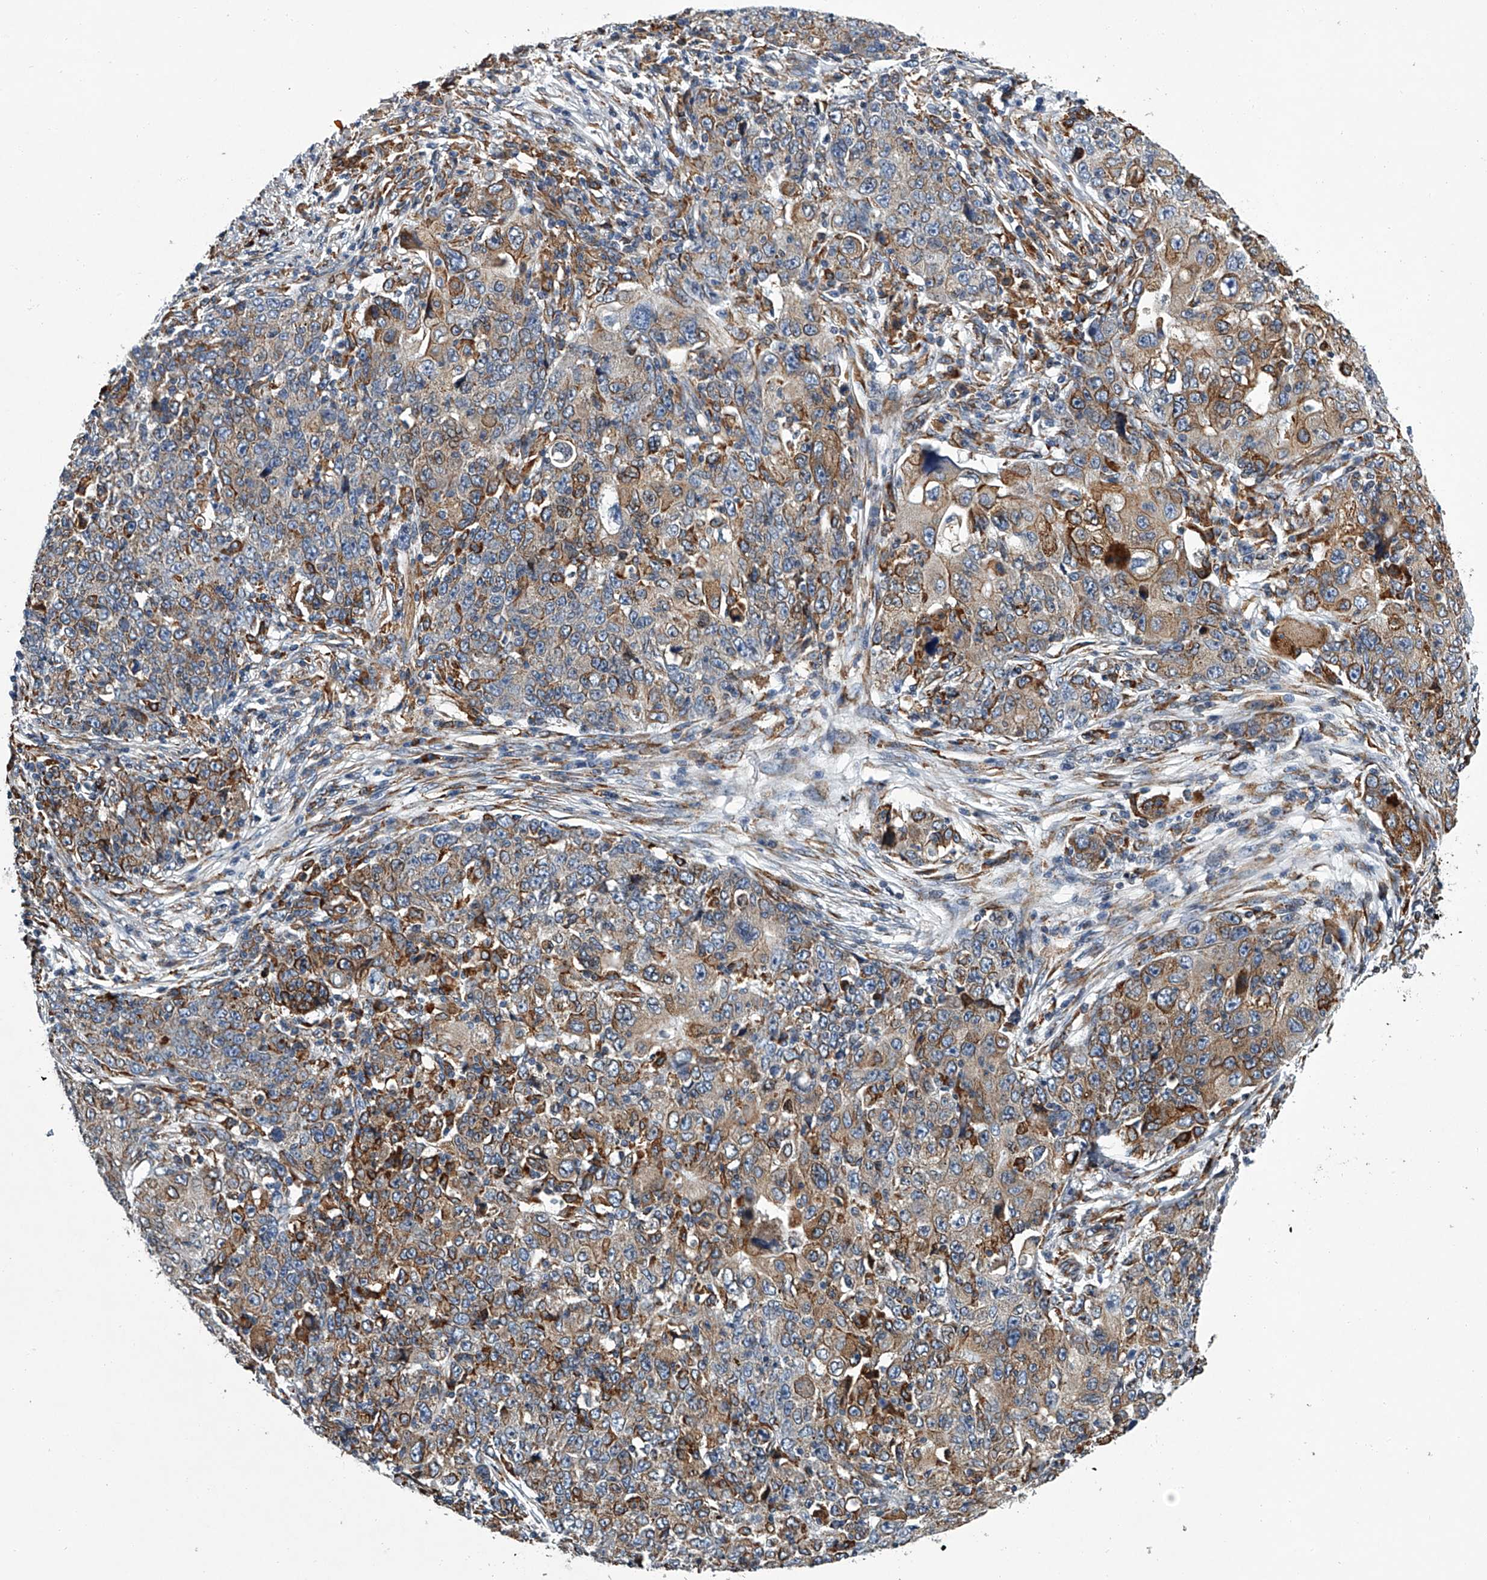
{"staining": {"intensity": "moderate", "quantity": "25%-75%", "location": "cytoplasmic/membranous"}, "tissue": "ovarian cancer", "cell_type": "Tumor cells", "image_type": "cancer", "snomed": [{"axis": "morphology", "description": "Carcinoma, endometroid"}, {"axis": "topography", "description": "Ovary"}], "caption": "Tumor cells demonstrate medium levels of moderate cytoplasmic/membranous positivity in about 25%-75% of cells in ovarian endometroid carcinoma.", "gene": "TMEM63C", "patient": {"sex": "female", "age": 42}}